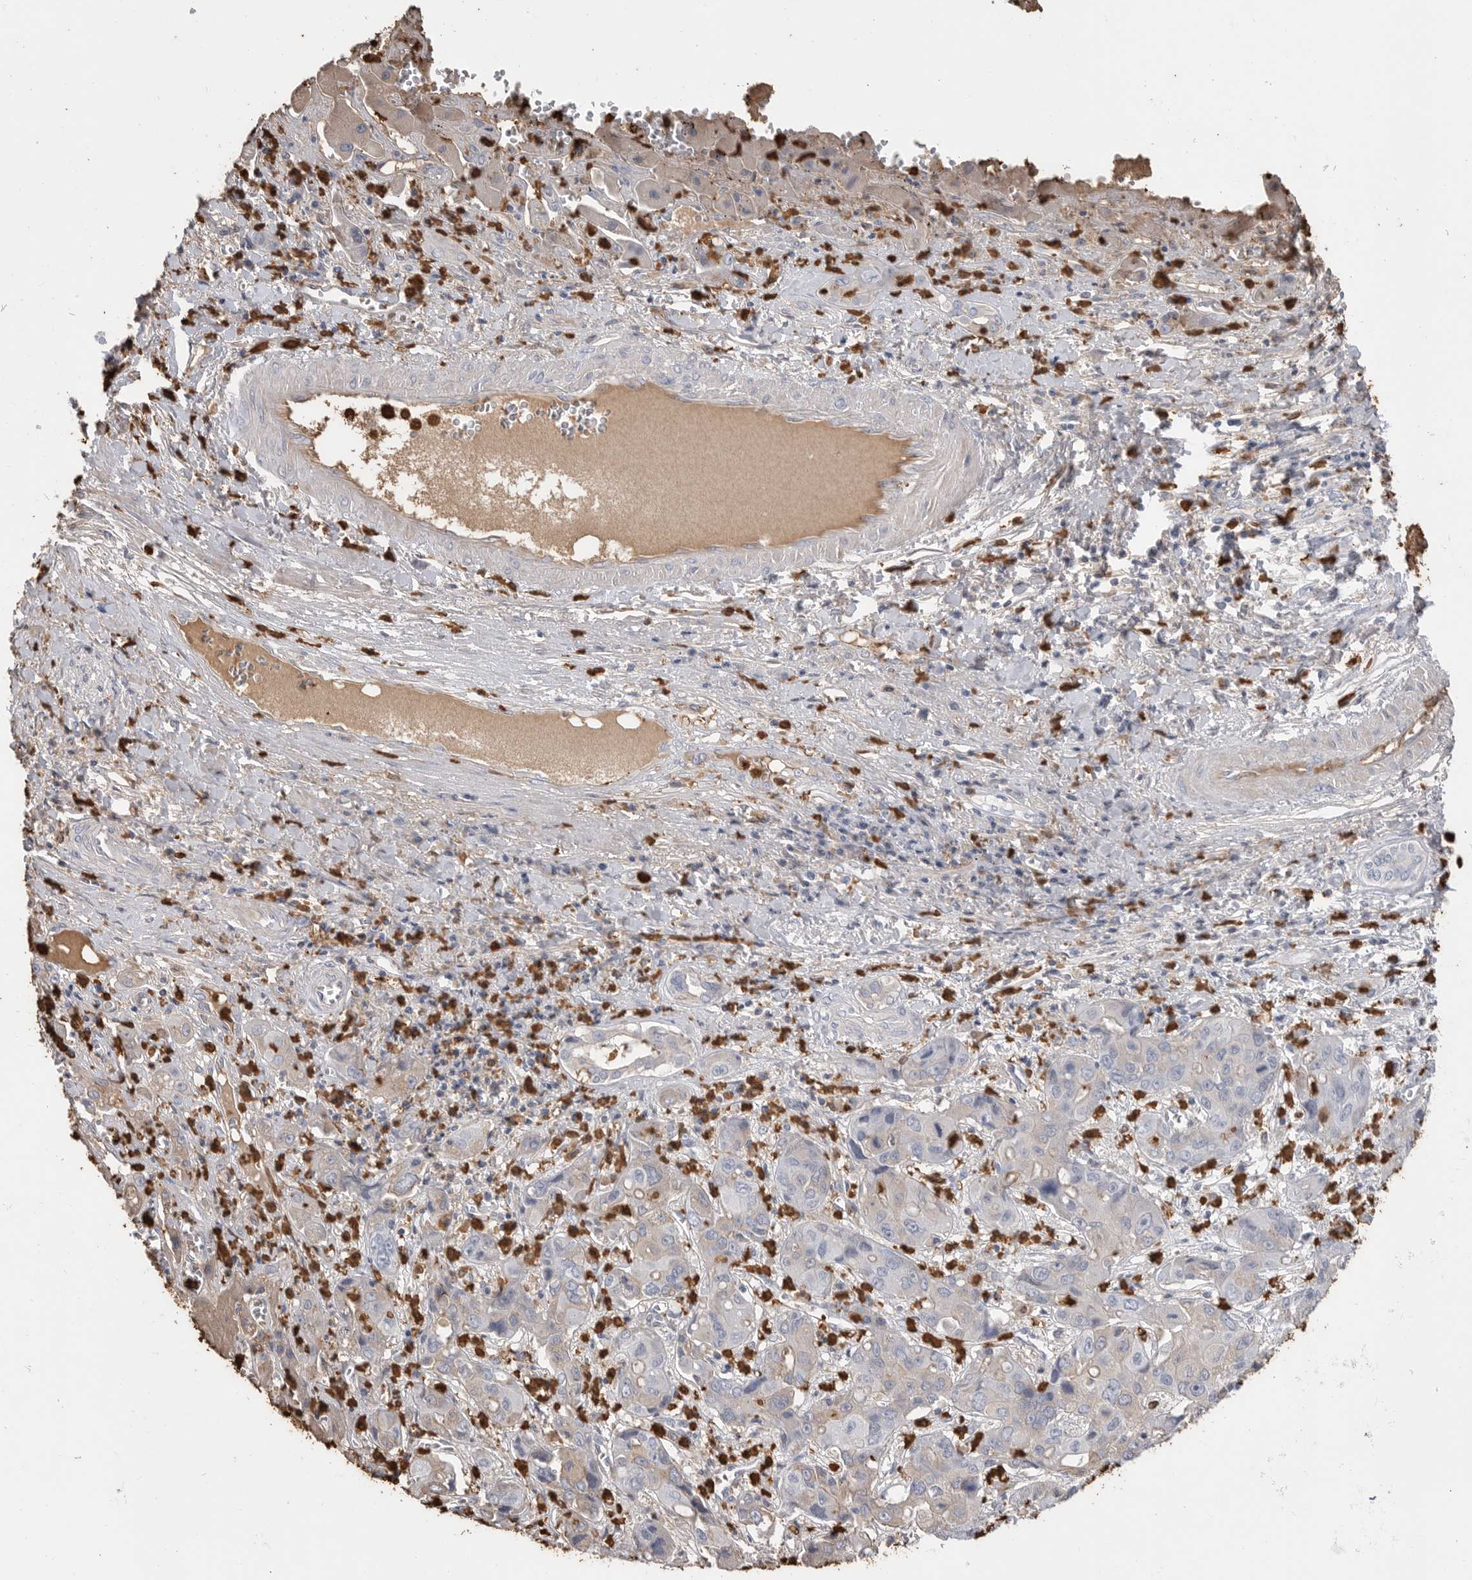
{"staining": {"intensity": "weak", "quantity": "<25%", "location": "cytoplasmic/membranous"}, "tissue": "liver cancer", "cell_type": "Tumor cells", "image_type": "cancer", "snomed": [{"axis": "morphology", "description": "Cholangiocarcinoma"}, {"axis": "topography", "description": "Liver"}], "caption": "This photomicrograph is of liver cancer stained with IHC to label a protein in brown with the nuclei are counter-stained blue. There is no positivity in tumor cells.", "gene": "CYB561D1", "patient": {"sex": "male", "age": 67}}